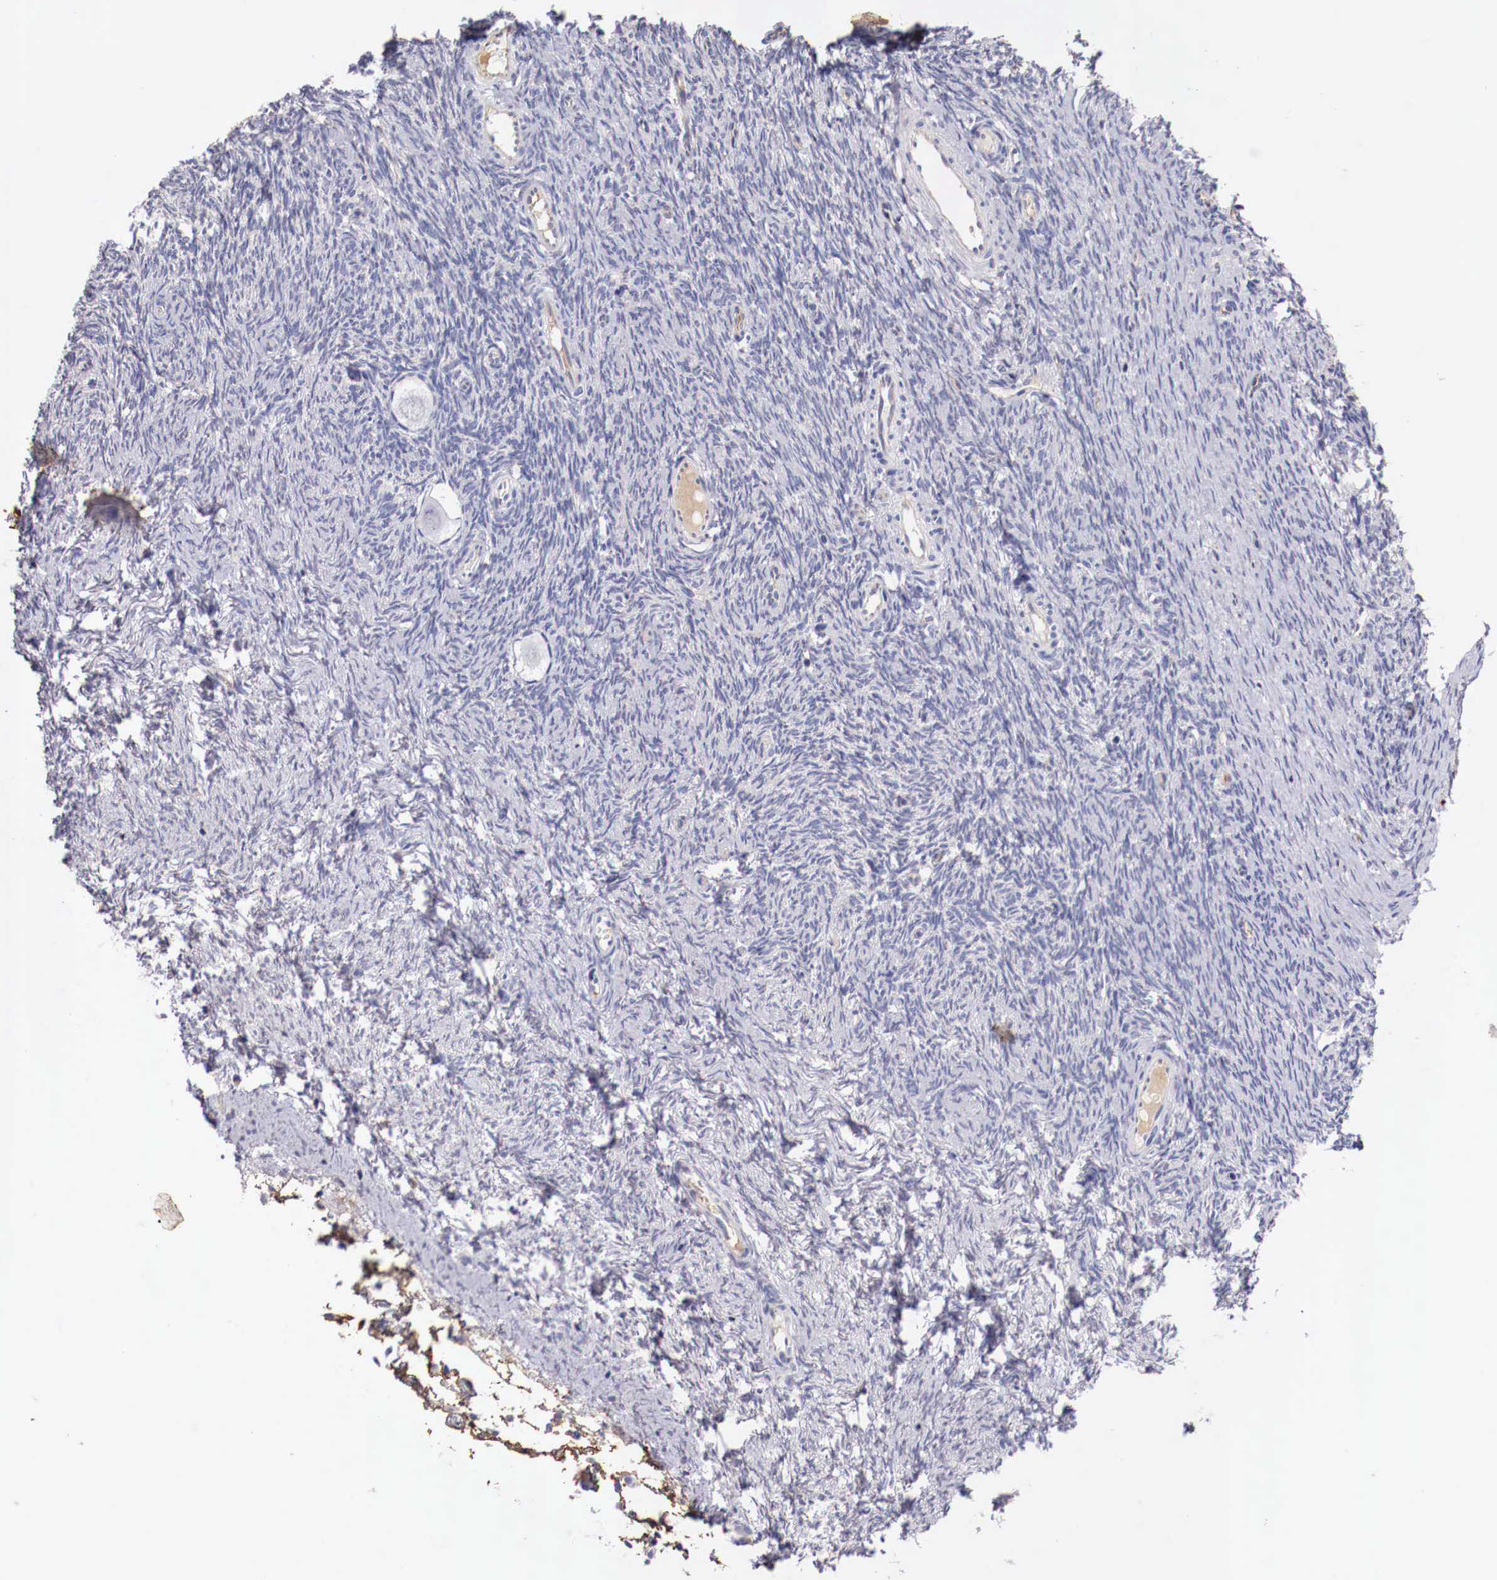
{"staining": {"intensity": "negative", "quantity": "none", "location": "none"}, "tissue": "ovary", "cell_type": "Follicle cells", "image_type": "normal", "snomed": [{"axis": "morphology", "description": "Normal tissue, NOS"}, {"axis": "topography", "description": "Ovary"}], "caption": "High magnification brightfield microscopy of benign ovary stained with DAB (3,3'-diaminobenzidine) (brown) and counterstained with hematoxylin (blue): follicle cells show no significant positivity.", "gene": "PITPNA", "patient": {"sex": "female", "age": 32}}